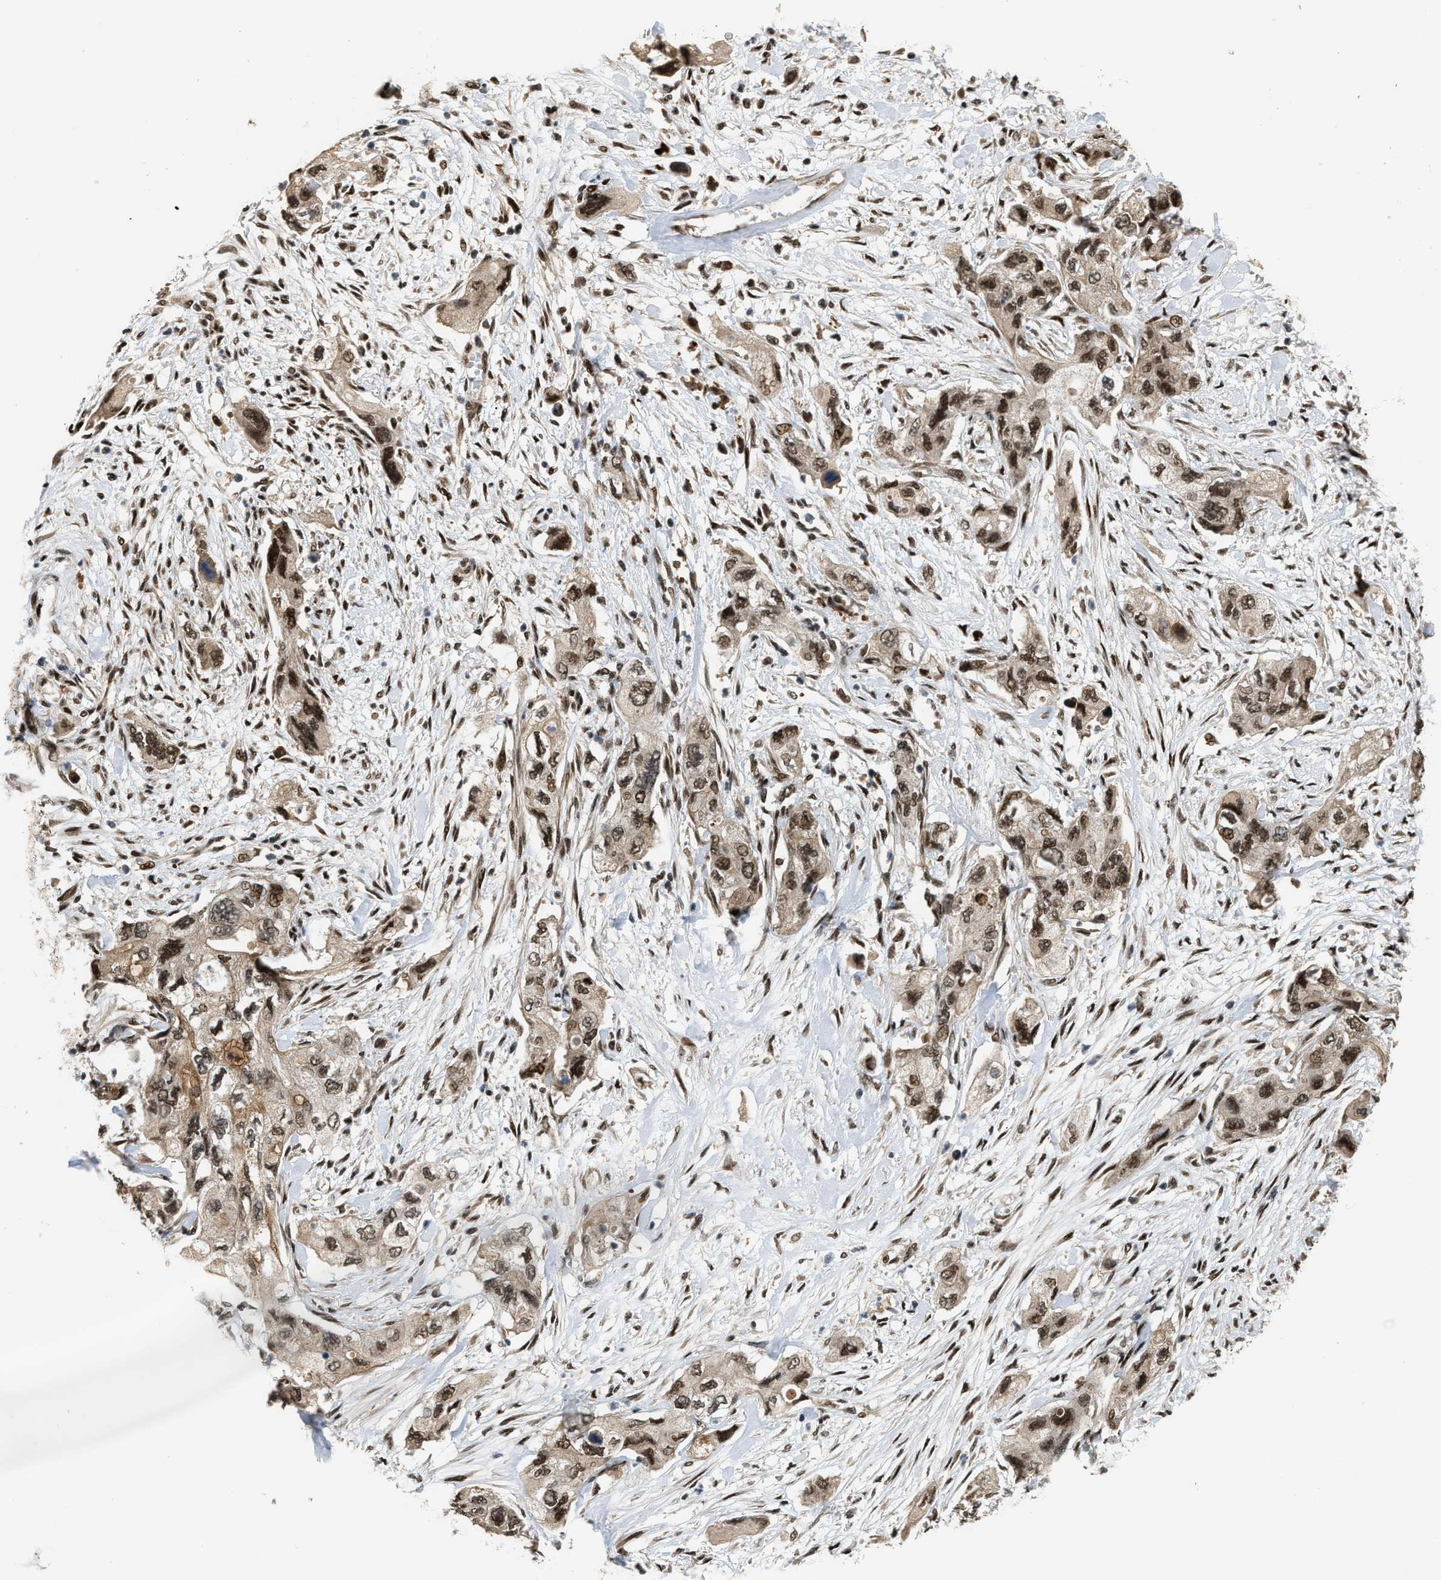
{"staining": {"intensity": "moderate", "quantity": ">75%", "location": "nuclear"}, "tissue": "pancreatic cancer", "cell_type": "Tumor cells", "image_type": "cancer", "snomed": [{"axis": "morphology", "description": "Adenocarcinoma, NOS"}, {"axis": "topography", "description": "Pancreas"}], "caption": "Human pancreatic adenocarcinoma stained with a protein marker shows moderate staining in tumor cells.", "gene": "SERTAD2", "patient": {"sex": "female", "age": 73}}